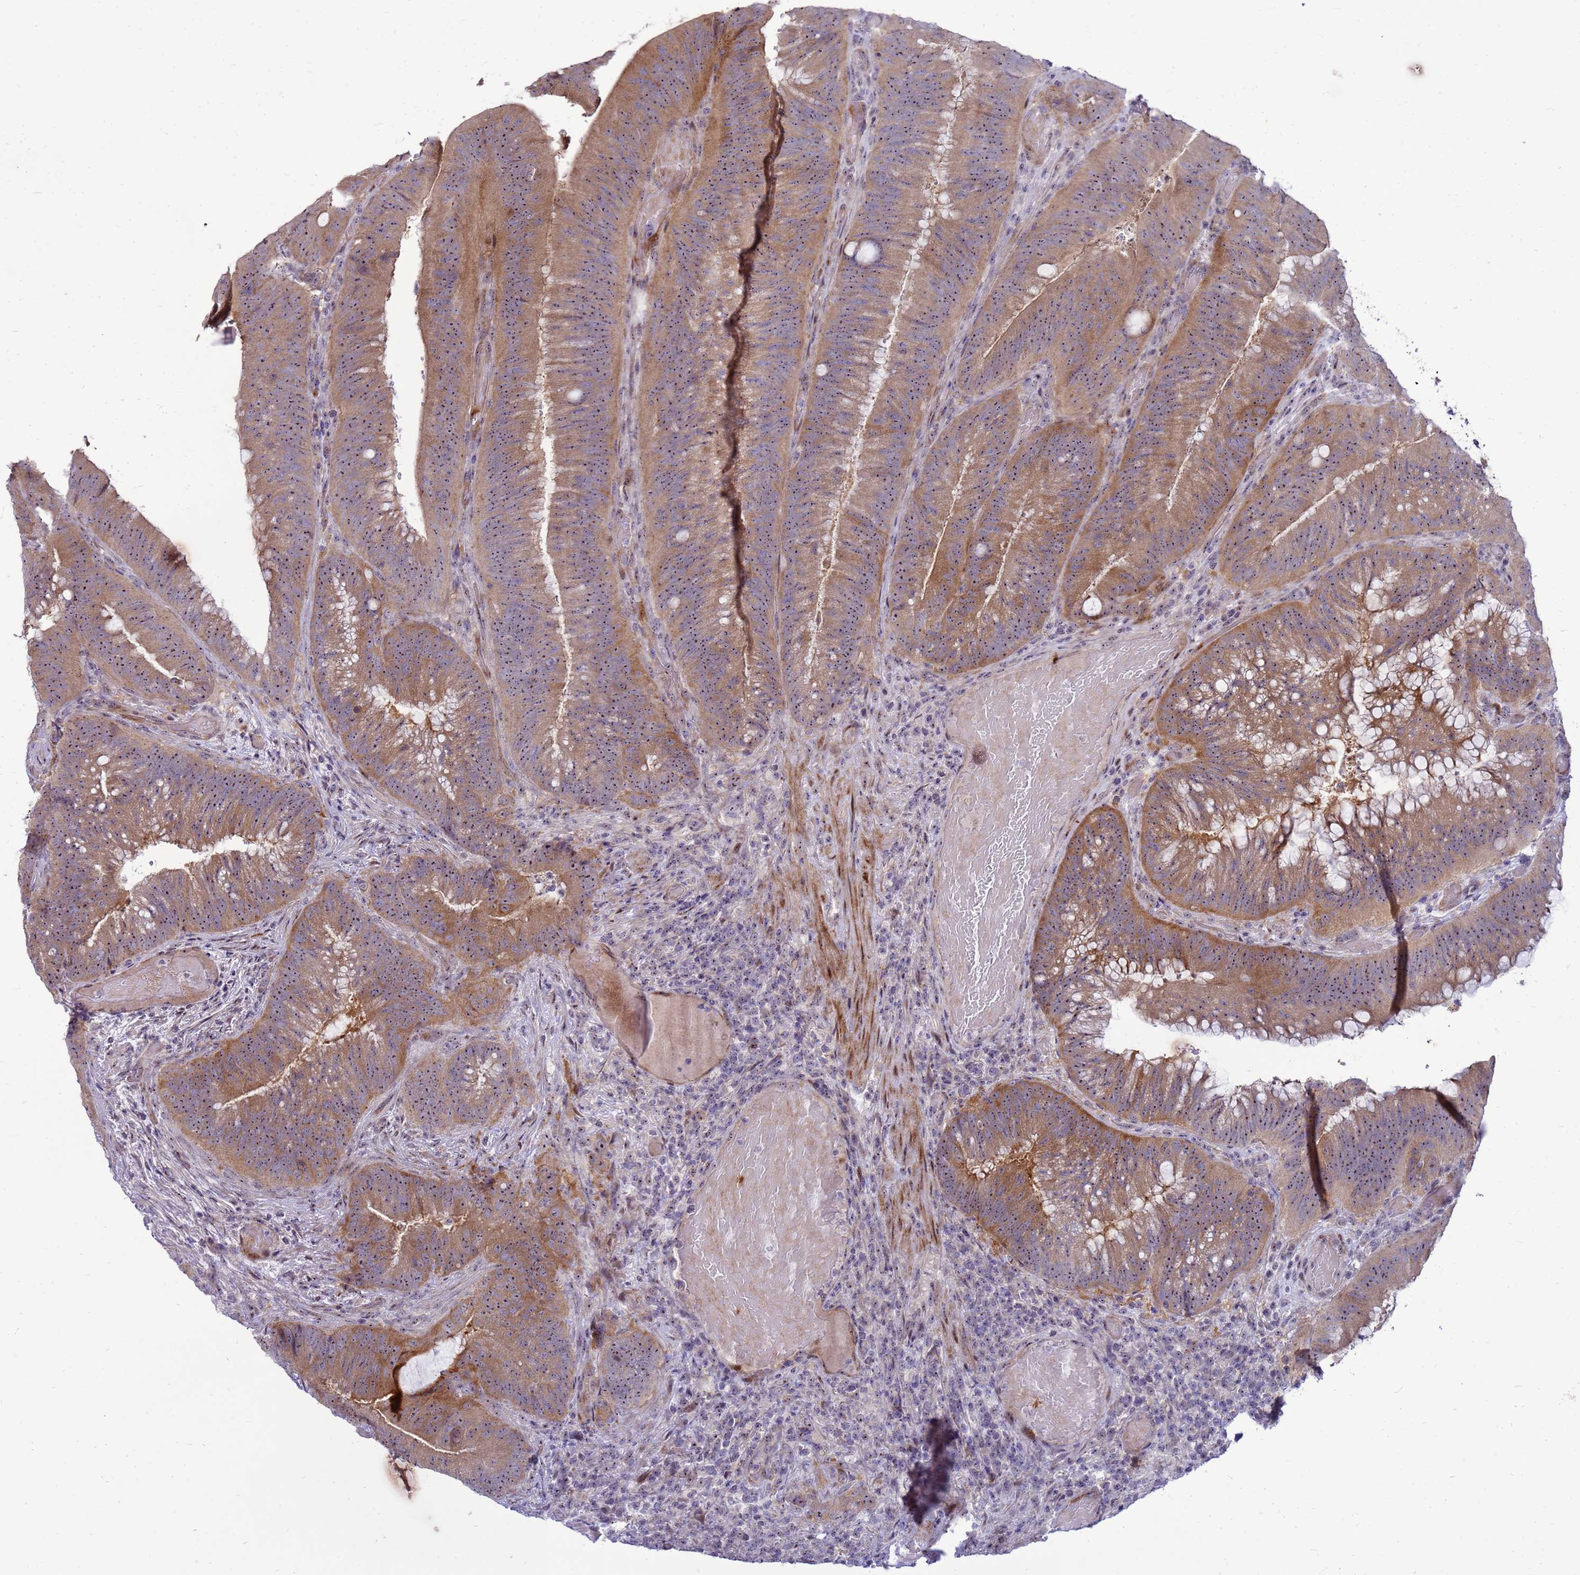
{"staining": {"intensity": "moderate", "quantity": ">75%", "location": "cytoplasmic/membranous,nuclear"}, "tissue": "colorectal cancer", "cell_type": "Tumor cells", "image_type": "cancer", "snomed": [{"axis": "morphology", "description": "Adenocarcinoma, NOS"}, {"axis": "topography", "description": "Colon"}], "caption": "Tumor cells show medium levels of moderate cytoplasmic/membranous and nuclear expression in approximately >75% of cells in colorectal cancer (adenocarcinoma).", "gene": "RSPO1", "patient": {"sex": "female", "age": 43}}